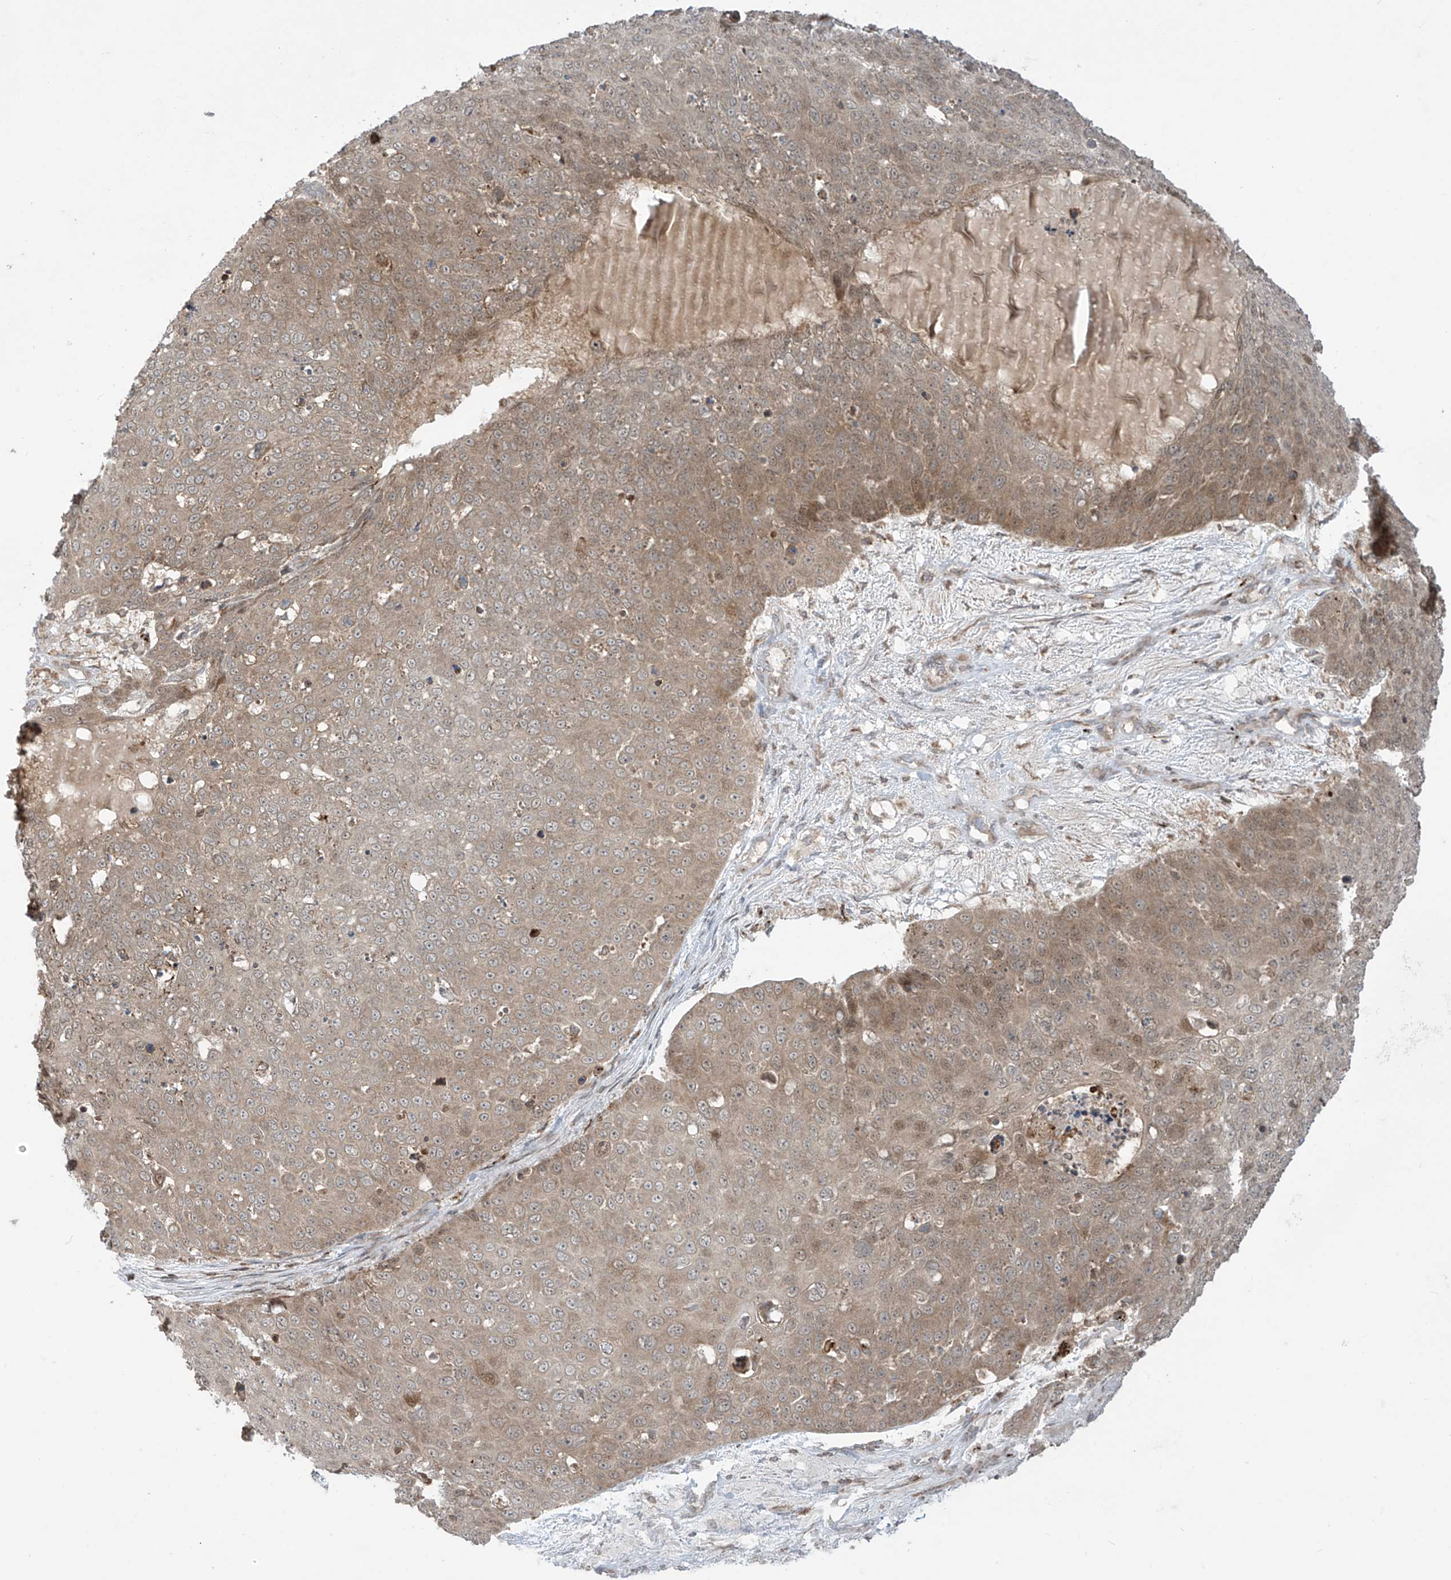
{"staining": {"intensity": "moderate", "quantity": ">75%", "location": "cytoplasmic/membranous"}, "tissue": "skin cancer", "cell_type": "Tumor cells", "image_type": "cancer", "snomed": [{"axis": "morphology", "description": "Squamous cell carcinoma, NOS"}, {"axis": "topography", "description": "Skin"}], "caption": "A micrograph of squamous cell carcinoma (skin) stained for a protein reveals moderate cytoplasmic/membranous brown staining in tumor cells.", "gene": "PPAT", "patient": {"sex": "male", "age": 71}}